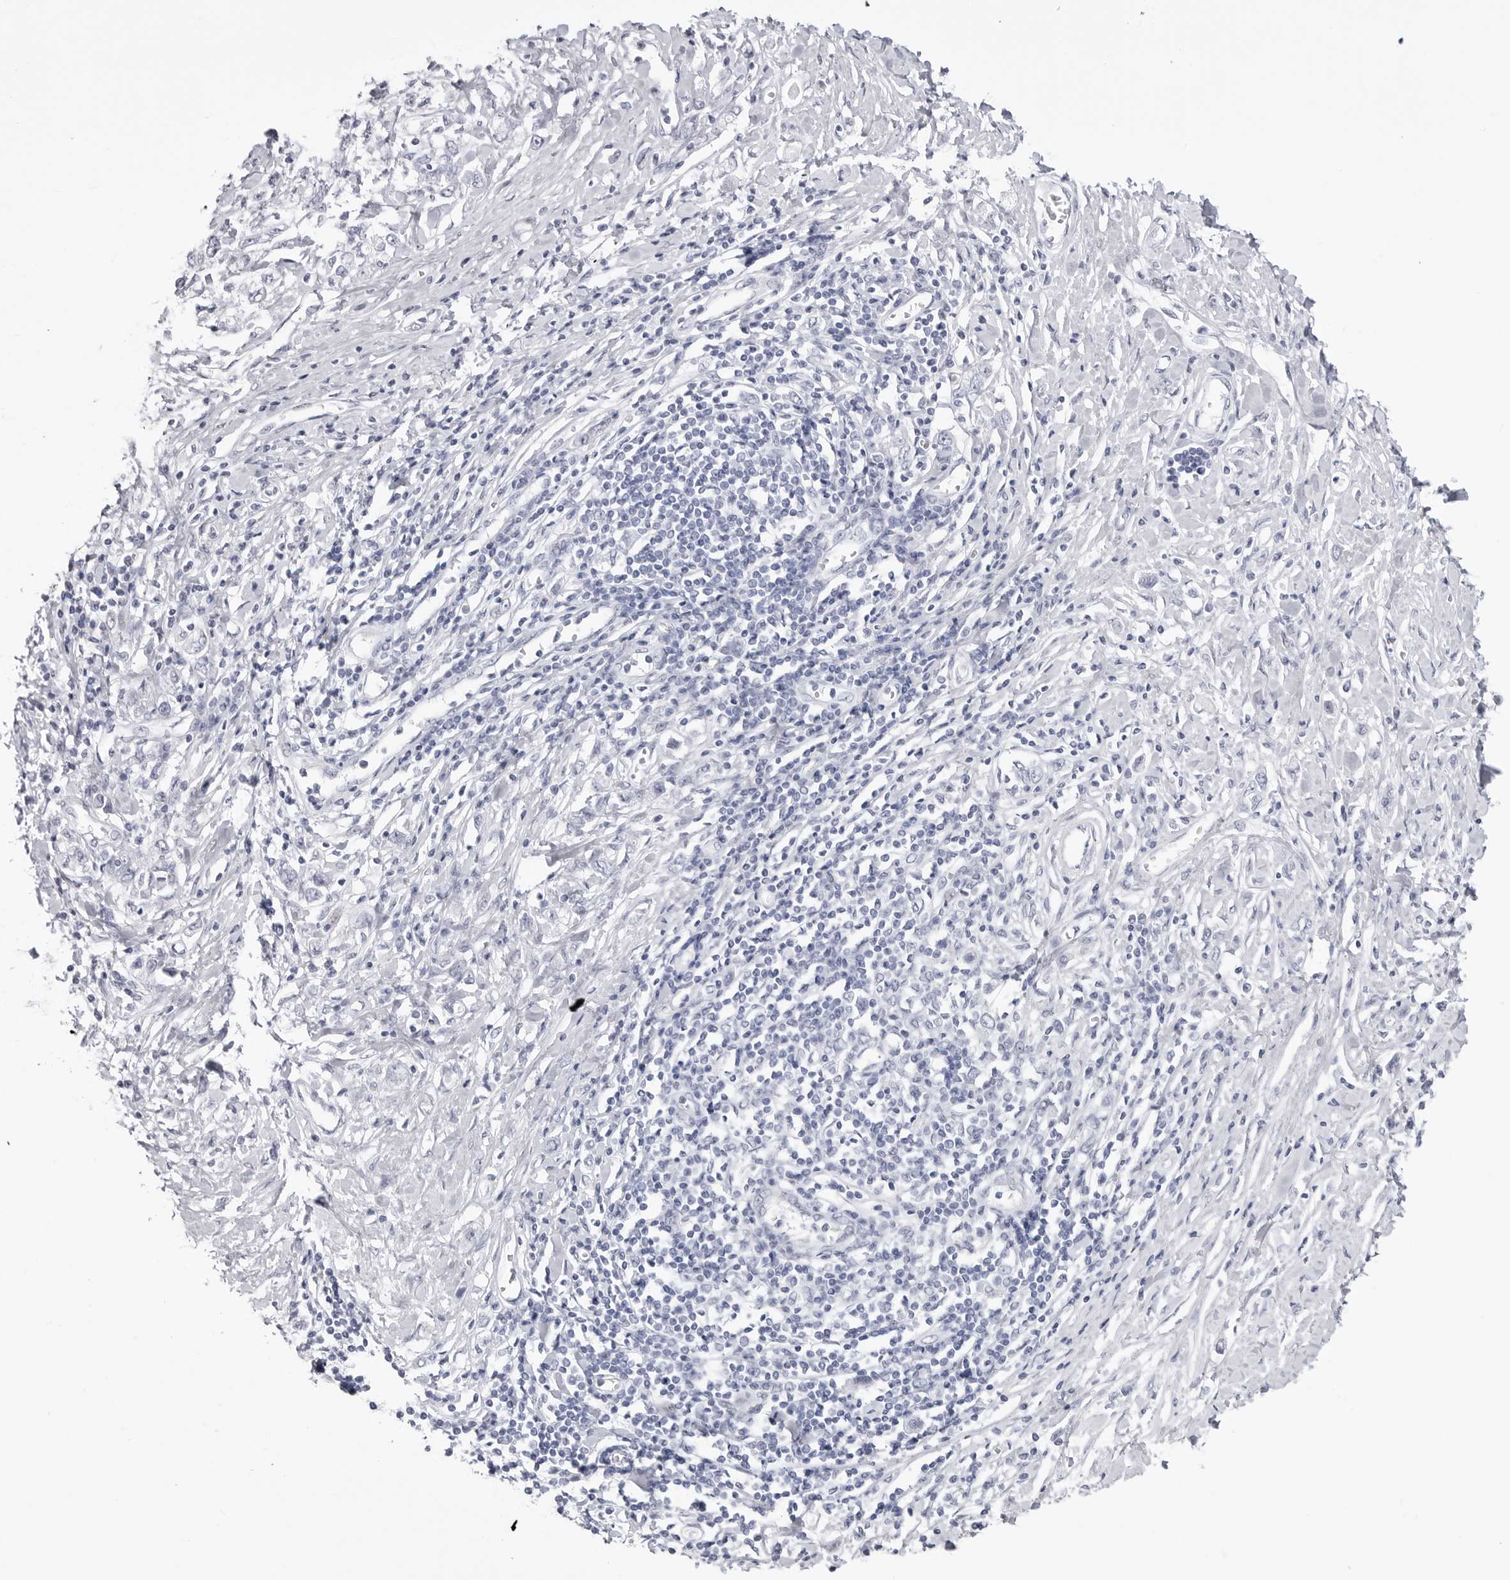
{"staining": {"intensity": "negative", "quantity": "none", "location": "none"}, "tissue": "stomach cancer", "cell_type": "Tumor cells", "image_type": "cancer", "snomed": [{"axis": "morphology", "description": "Adenocarcinoma, NOS"}, {"axis": "topography", "description": "Stomach"}], "caption": "Tumor cells show no significant protein expression in stomach cancer (adenocarcinoma).", "gene": "TSSK1B", "patient": {"sex": "female", "age": 76}}